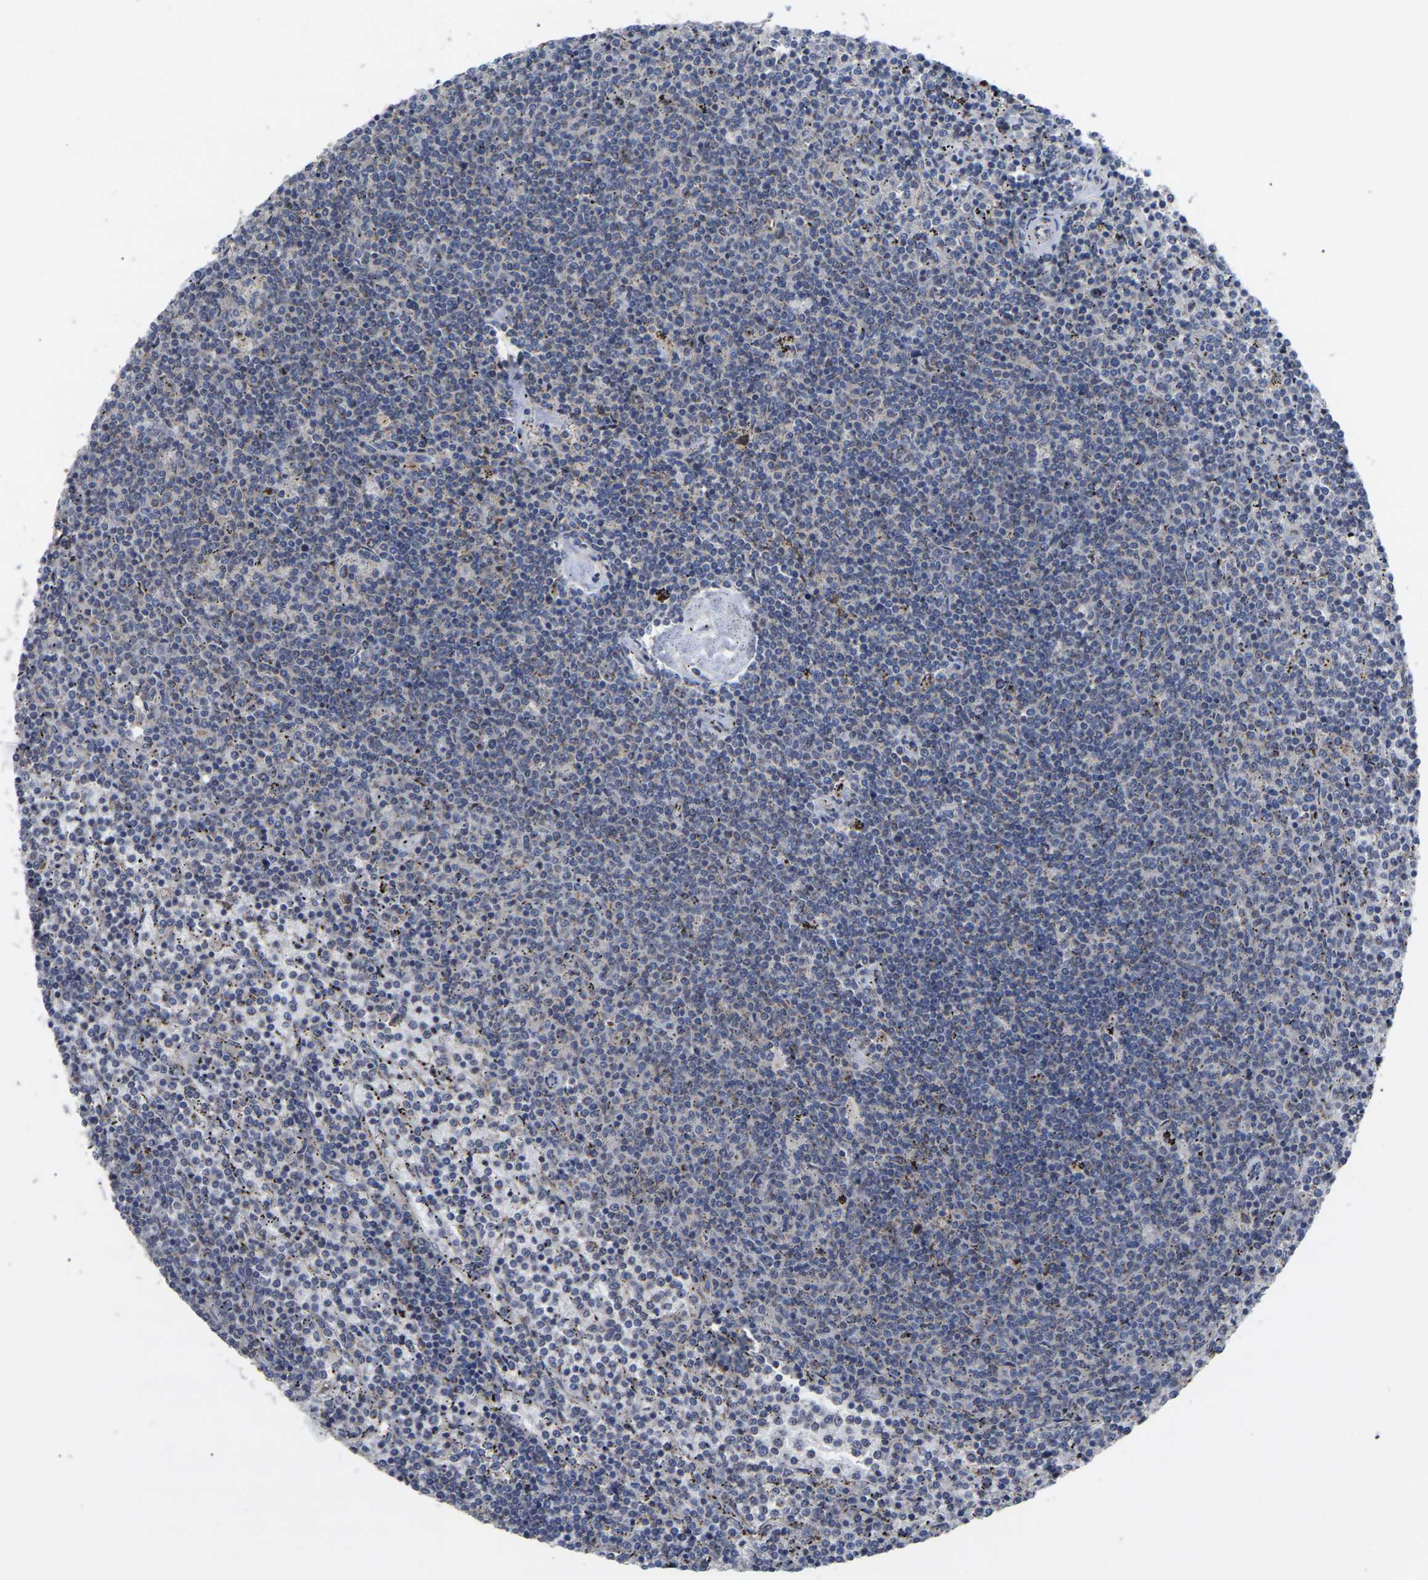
{"staining": {"intensity": "negative", "quantity": "none", "location": "none"}, "tissue": "lymphoma", "cell_type": "Tumor cells", "image_type": "cancer", "snomed": [{"axis": "morphology", "description": "Malignant lymphoma, non-Hodgkin's type, Low grade"}, {"axis": "topography", "description": "Spleen"}], "caption": "An IHC photomicrograph of low-grade malignant lymphoma, non-Hodgkin's type is shown. There is no staining in tumor cells of low-grade malignant lymphoma, non-Hodgkin's type.", "gene": "NOP53", "patient": {"sex": "female", "age": 50}}